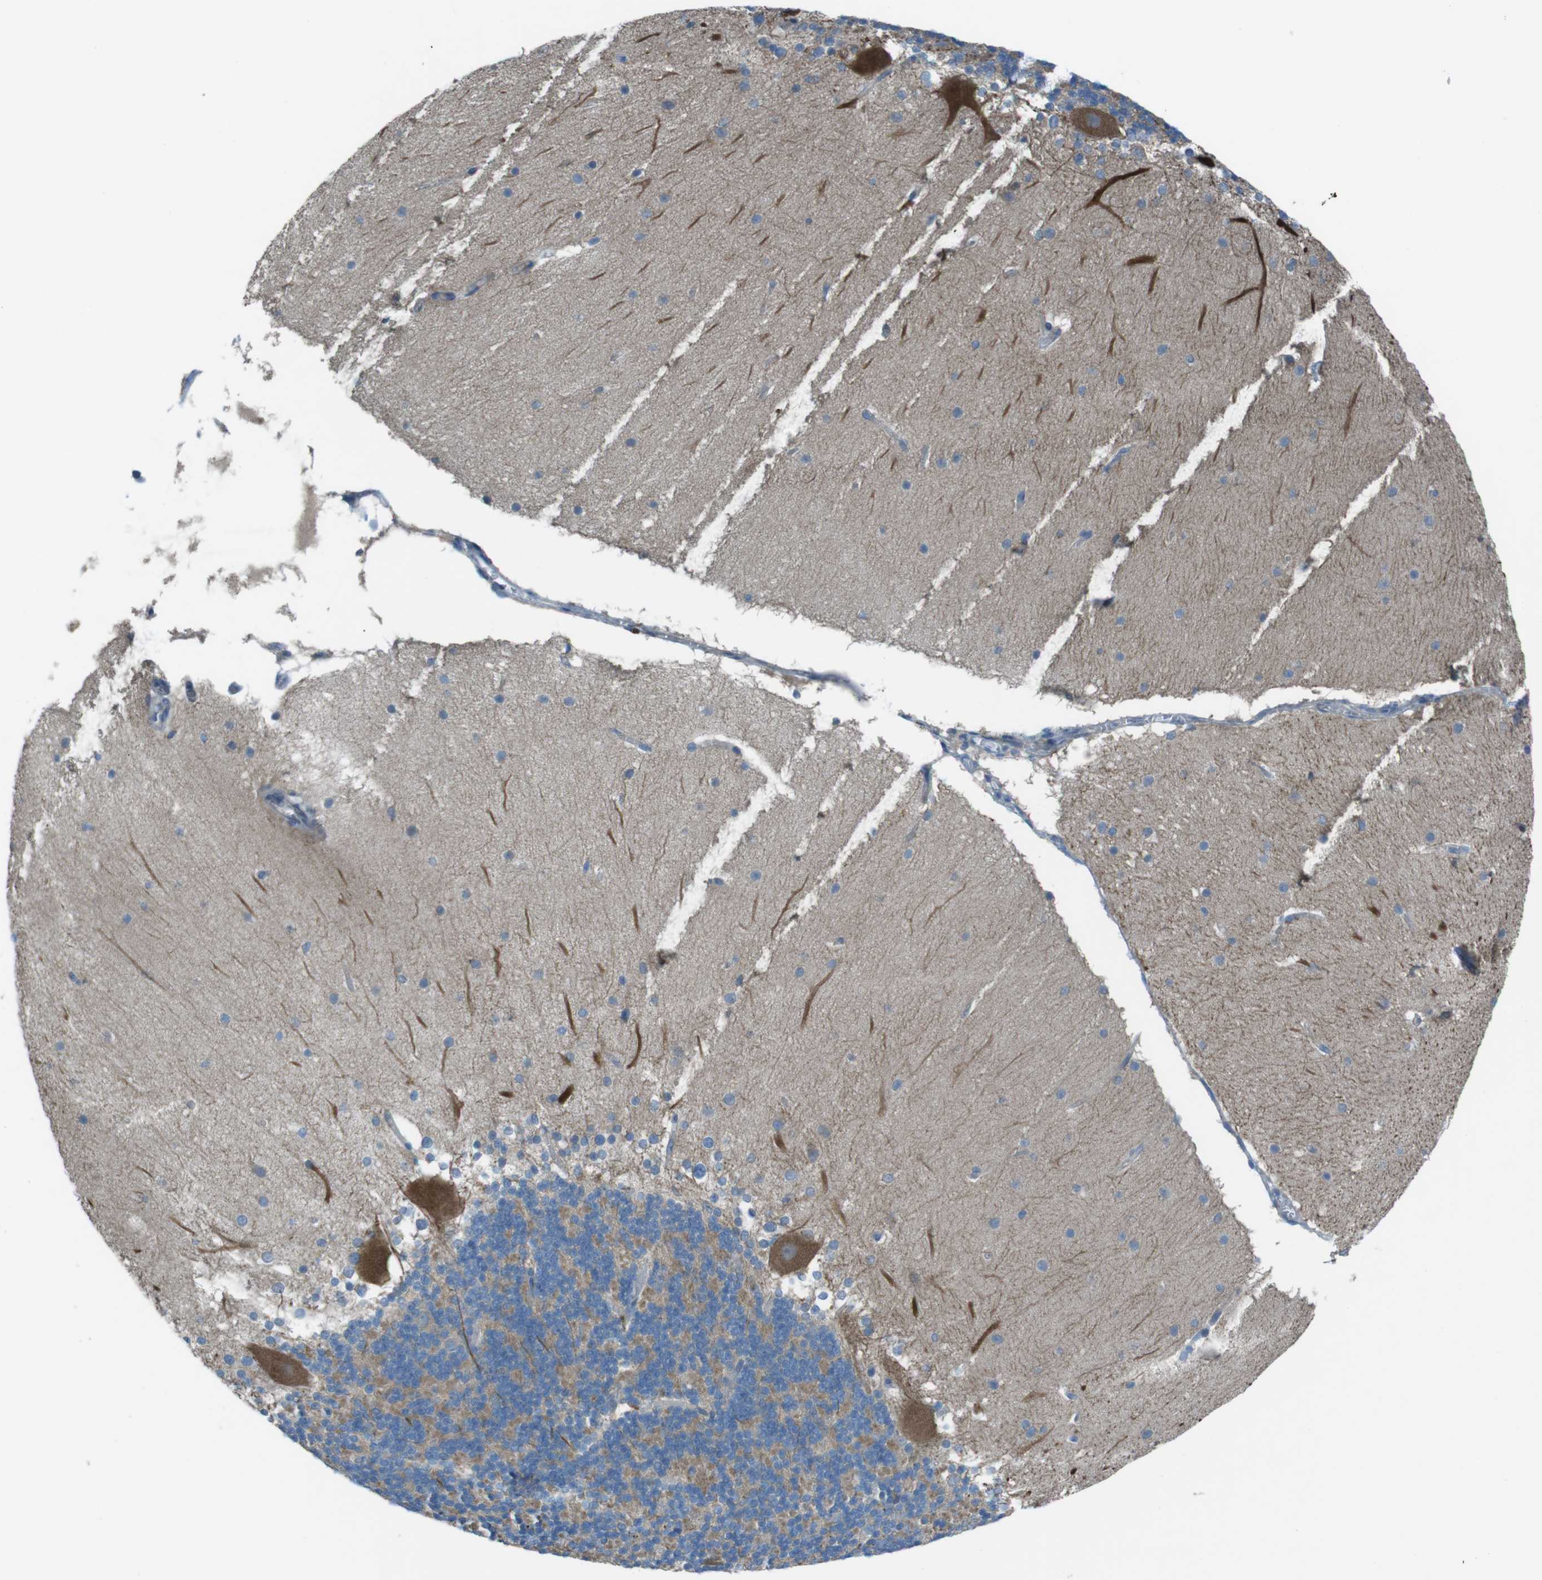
{"staining": {"intensity": "weak", "quantity": "25%-75%", "location": "cytoplasmic/membranous"}, "tissue": "cerebellum", "cell_type": "Cells in granular layer", "image_type": "normal", "snomed": [{"axis": "morphology", "description": "Normal tissue, NOS"}, {"axis": "topography", "description": "Cerebellum"}], "caption": "Immunohistochemical staining of benign human cerebellum reveals weak cytoplasmic/membranous protein positivity in approximately 25%-75% of cells in granular layer.", "gene": "TMEM41B", "patient": {"sex": "female", "age": 19}}